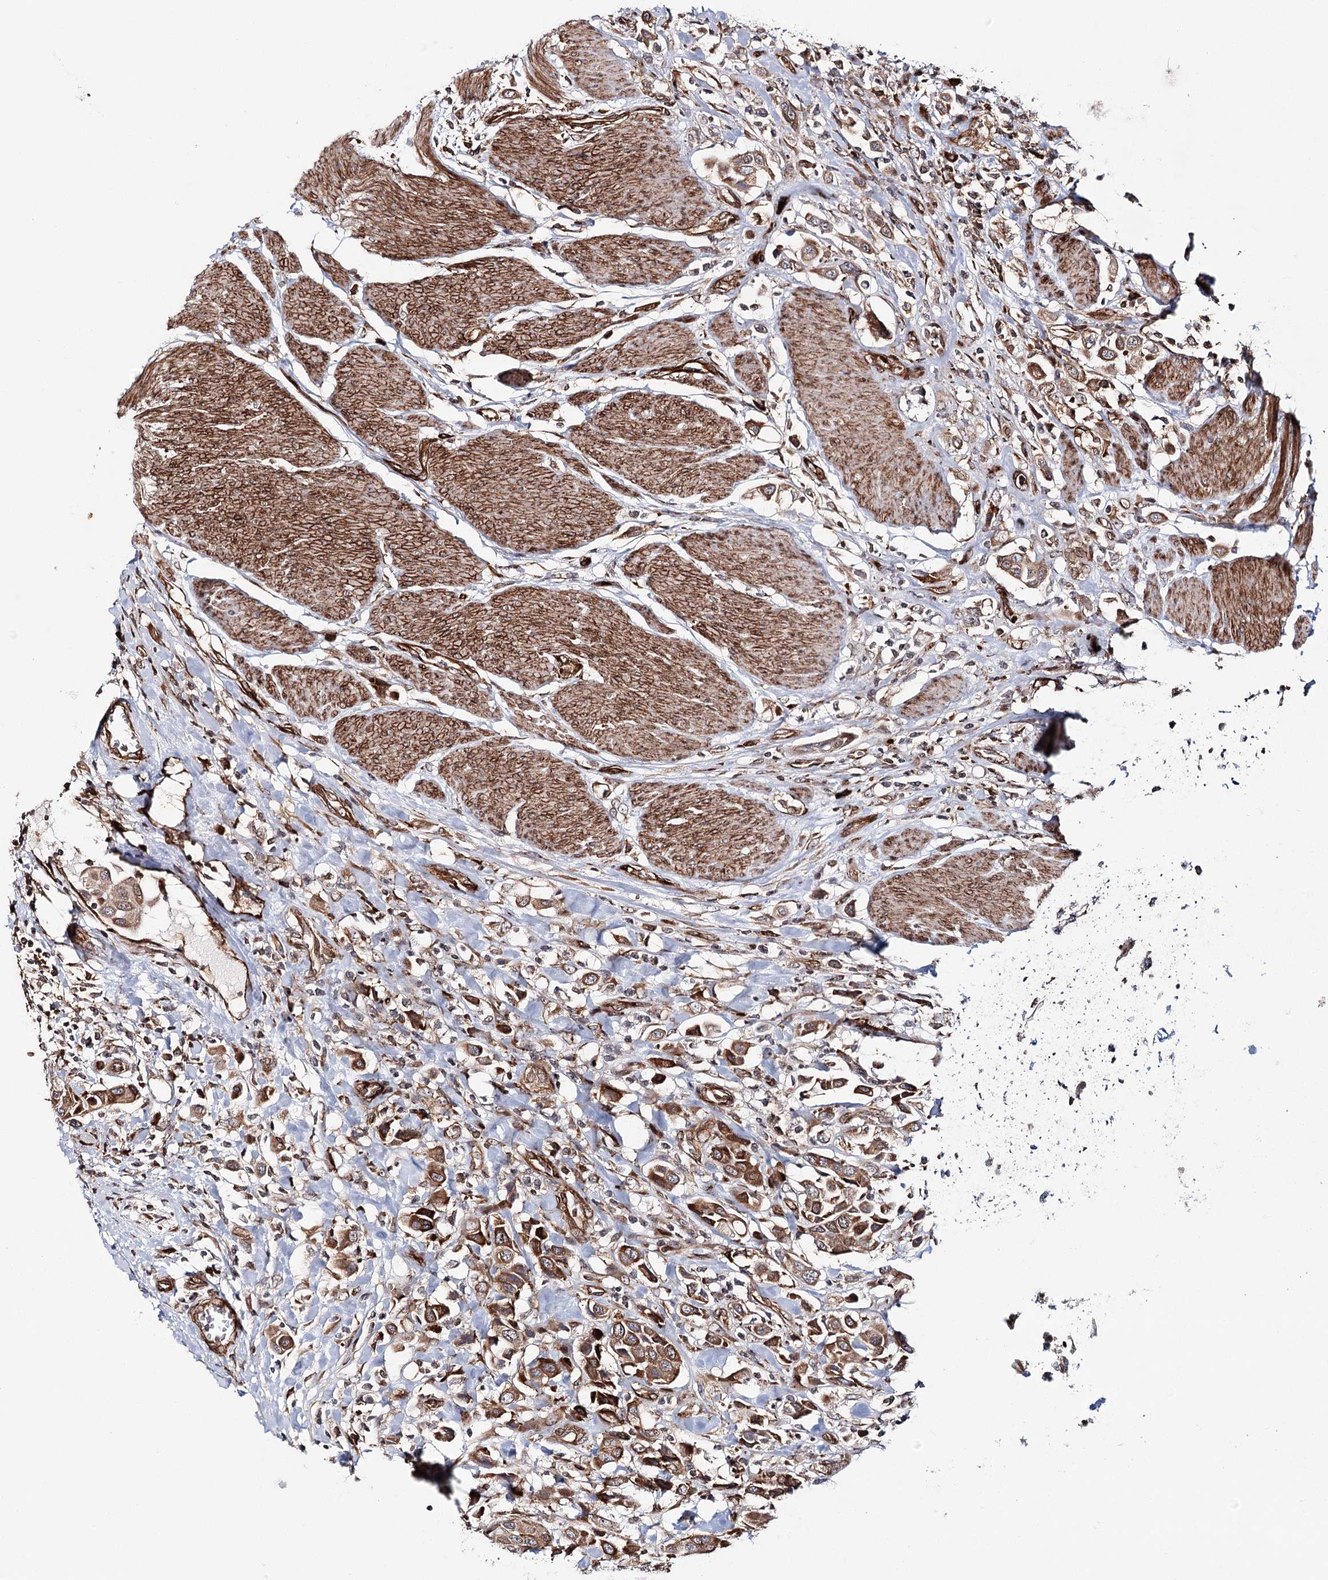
{"staining": {"intensity": "moderate", "quantity": ">75%", "location": "cytoplasmic/membranous"}, "tissue": "urothelial cancer", "cell_type": "Tumor cells", "image_type": "cancer", "snomed": [{"axis": "morphology", "description": "Urothelial carcinoma, High grade"}, {"axis": "topography", "description": "Urinary bladder"}], "caption": "Moderate cytoplasmic/membranous staining is appreciated in about >75% of tumor cells in urothelial cancer.", "gene": "MKNK1", "patient": {"sex": "male", "age": 50}}